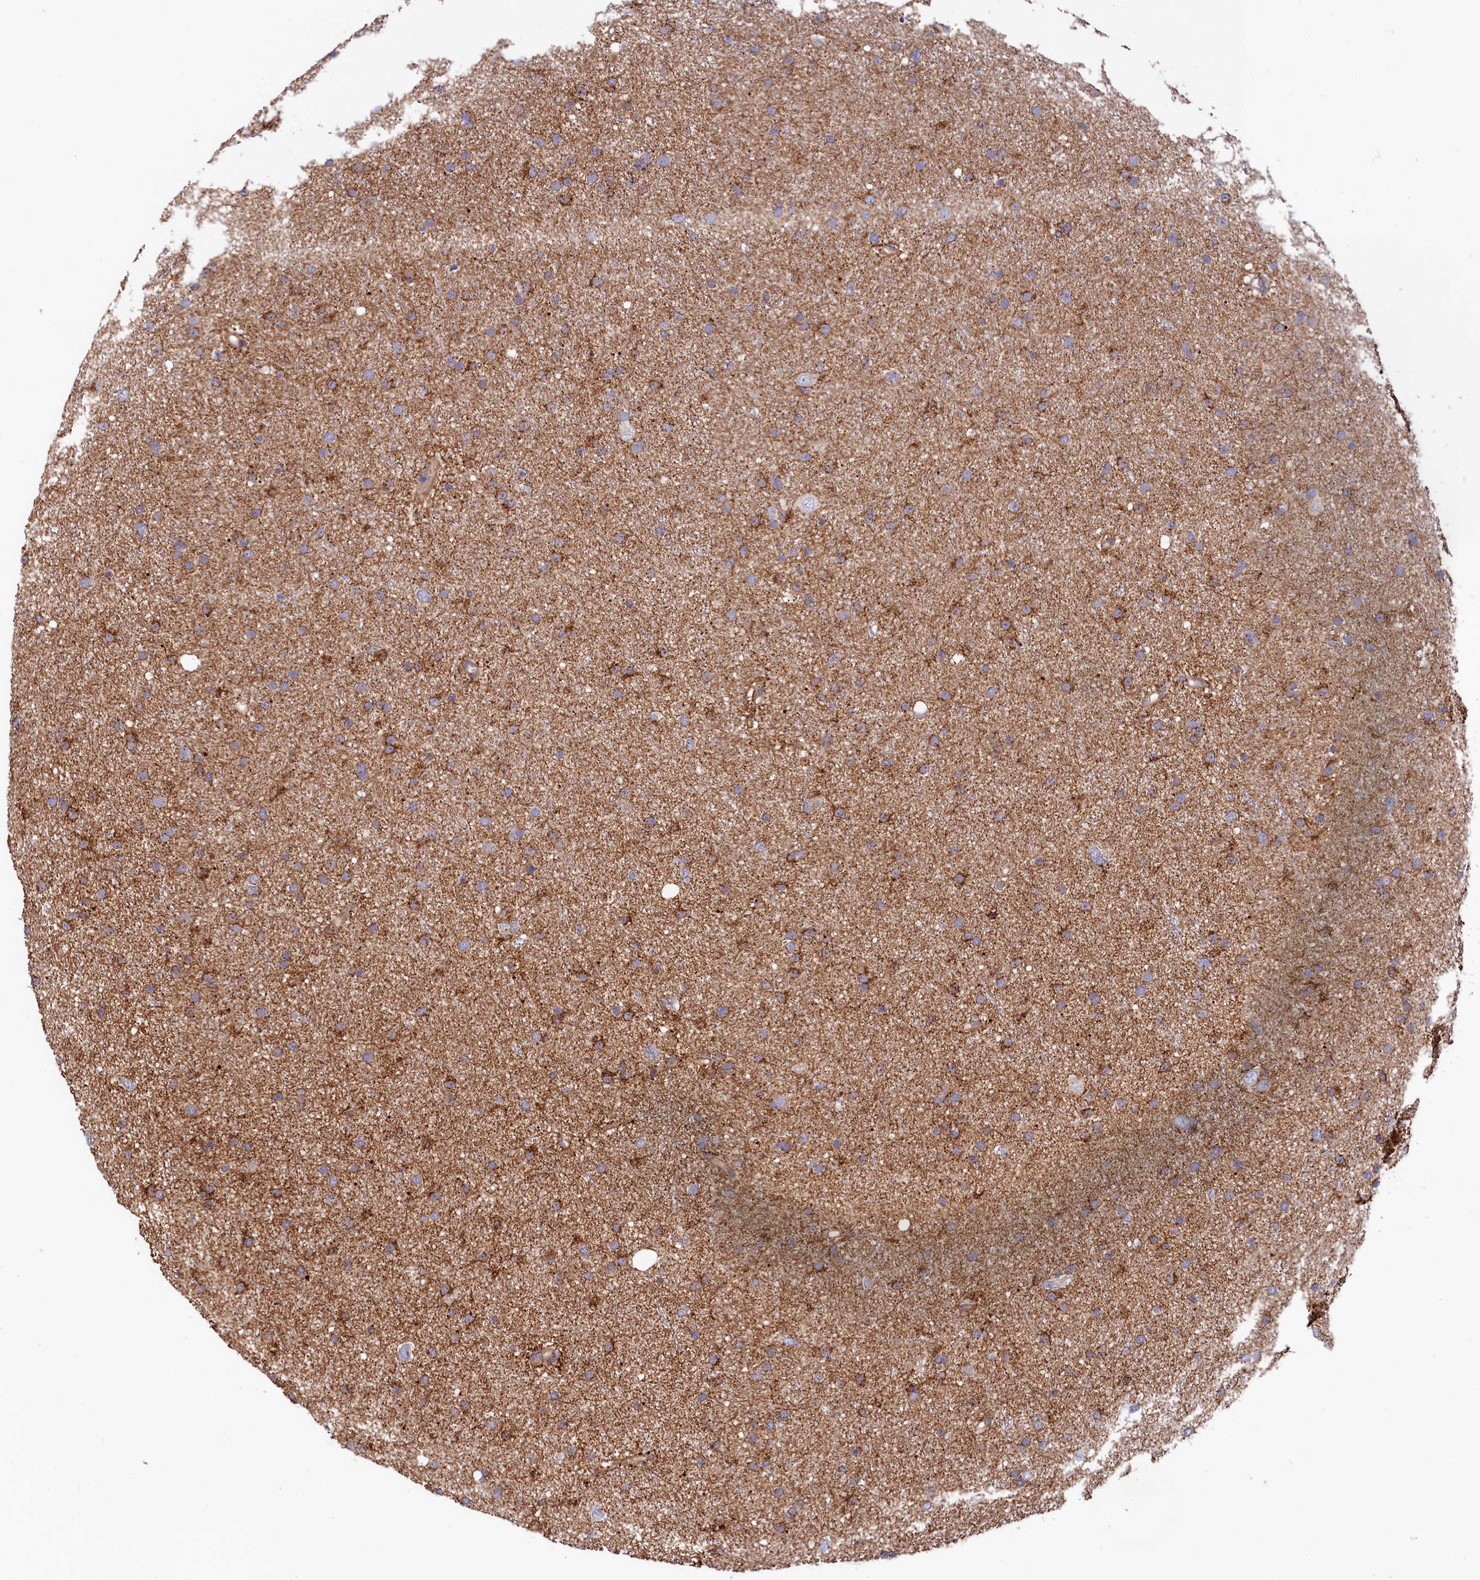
{"staining": {"intensity": "moderate", "quantity": "<25%", "location": "cytoplasmic/membranous"}, "tissue": "glioma", "cell_type": "Tumor cells", "image_type": "cancer", "snomed": [{"axis": "morphology", "description": "Glioma, malignant, Low grade"}, {"axis": "topography", "description": "Cerebral cortex"}], "caption": "Immunohistochemical staining of glioma exhibits low levels of moderate cytoplasmic/membranous protein expression in approximately <25% of tumor cells.", "gene": "ASTE1", "patient": {"sex": "female", "age": 39}}